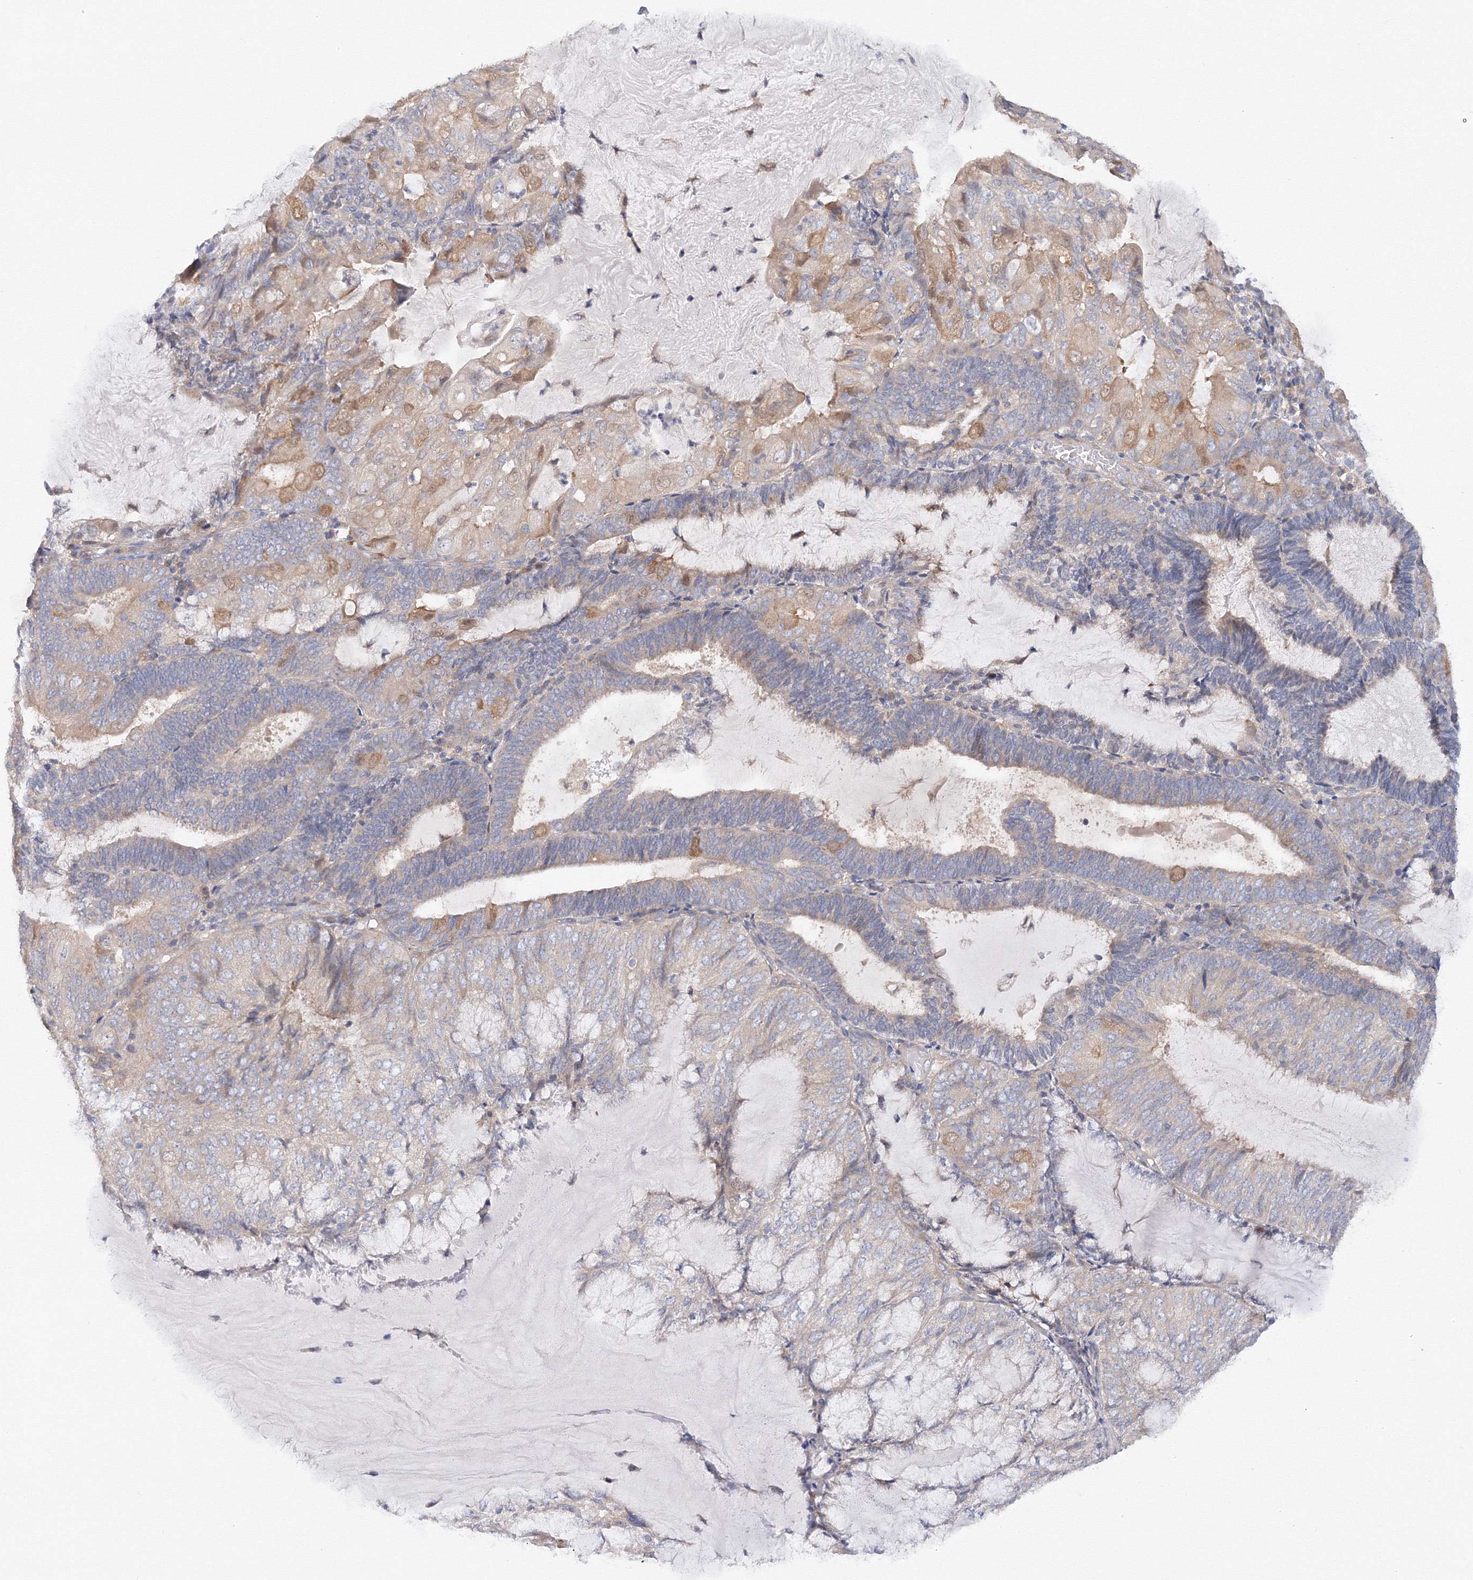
{"staining": {"intensity": "weak", "quantity": "25%-75%", "location": "cytoplasmic/membranous"}, "tissue": "endometrial cancer", "cell_type": "Tumor cells", "image_type": "cancer", "snomed": [{"axis": "morphology", "description": "Adenocarcinoma, NOS"}, {"axis": "topography", "description": "Endometrium"}], "caption": "Brown immunohistochemical staining in human adenocarcinoma (endometrial) displays weak cytoplasmic/membranous expression in approximately 25%-75% of tumor cells.", "gene": "DIS3L2", "patient": {"sex": "female", "age": 81}}